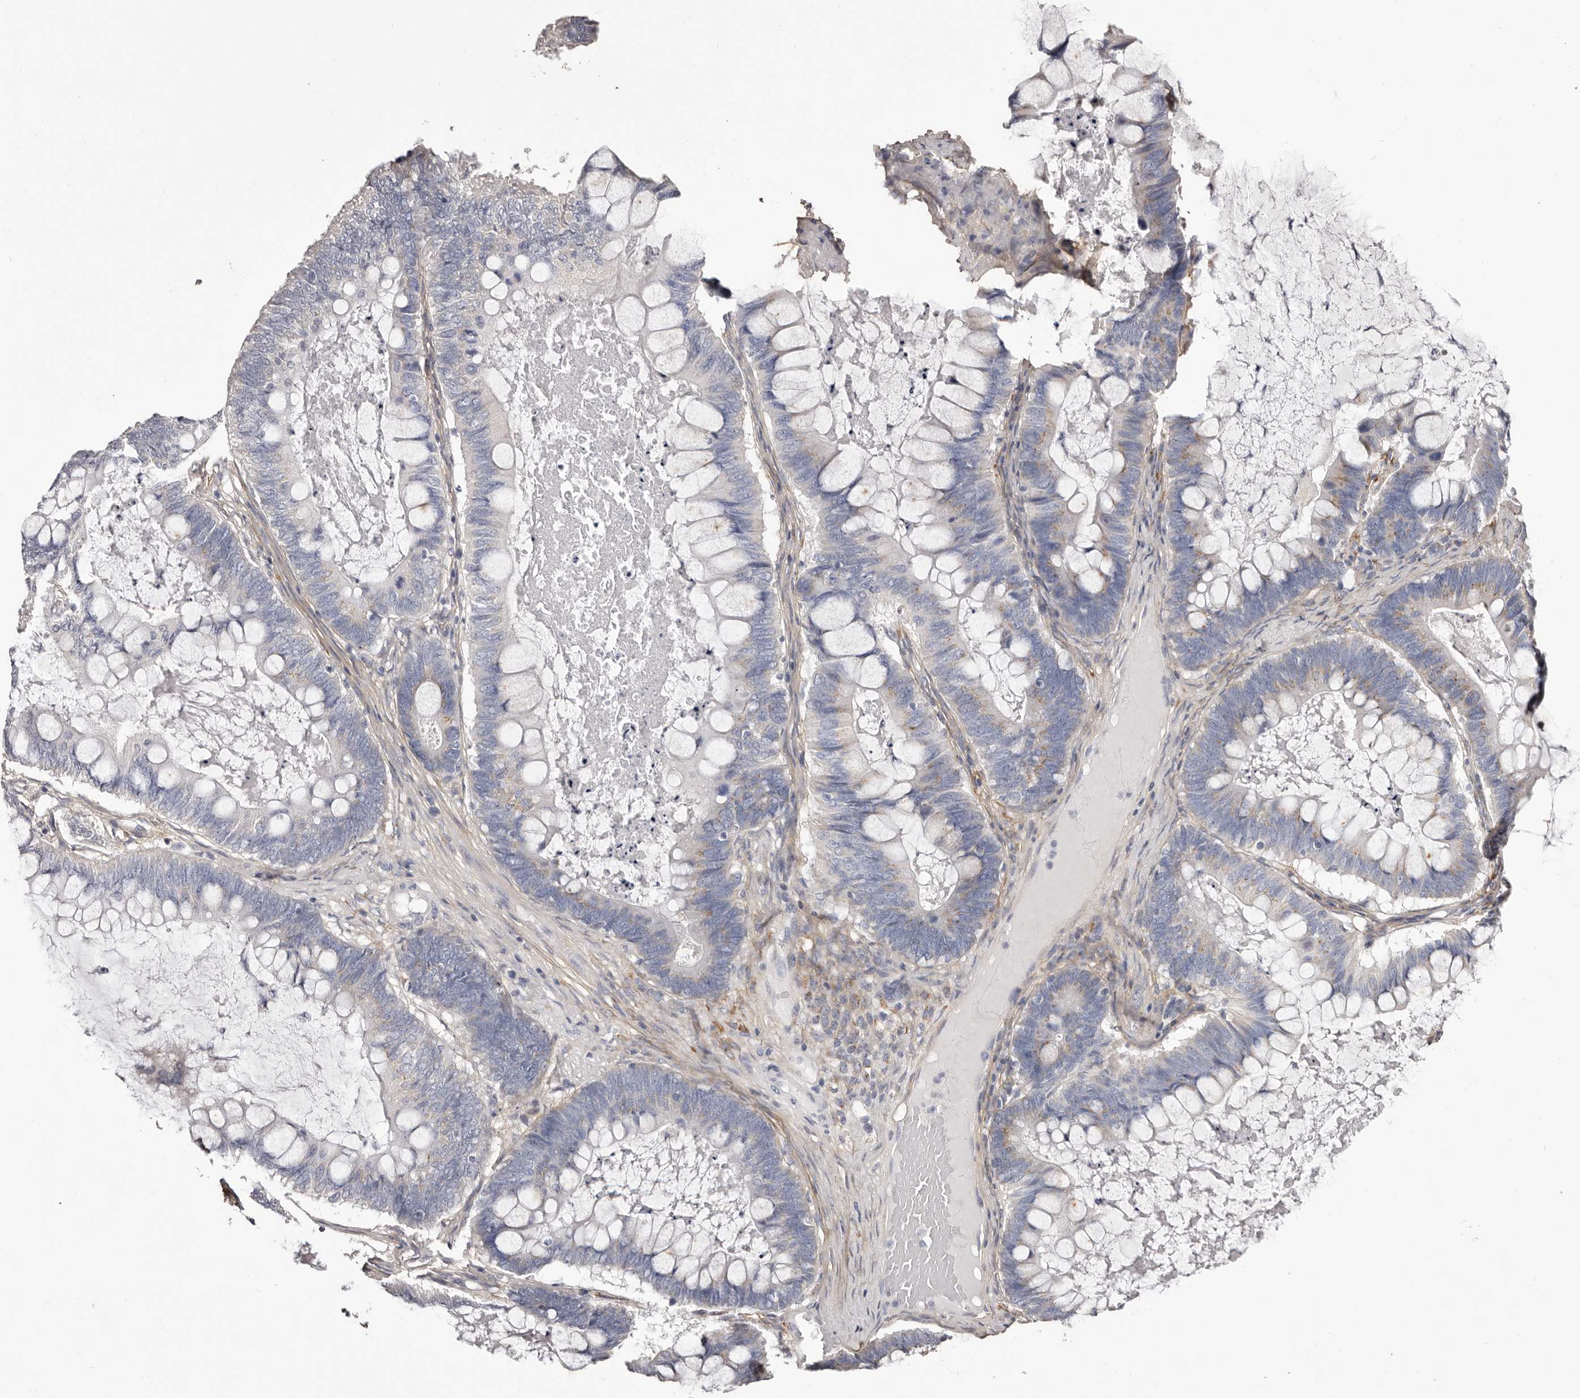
{"staining": {"intensity": "negative", "quantity": "none", "location": "none"}, "tissue": "ovarian cancer", "cell_type": "Tumor cells", "image_type": "cancer", "snomed": [{"axis": "morphology", "description": "Cystadenocarcinoma, mucinous, NOS"}, {"axis": "topography", "description": "Ovary"}], "caption": "This is an IHC image of human ovarian mucinous cystadenocarcinoma. There is no expression in tumor cells.", "gene": "COL6A1", "patient": {"sex": "female", "age": 61}}